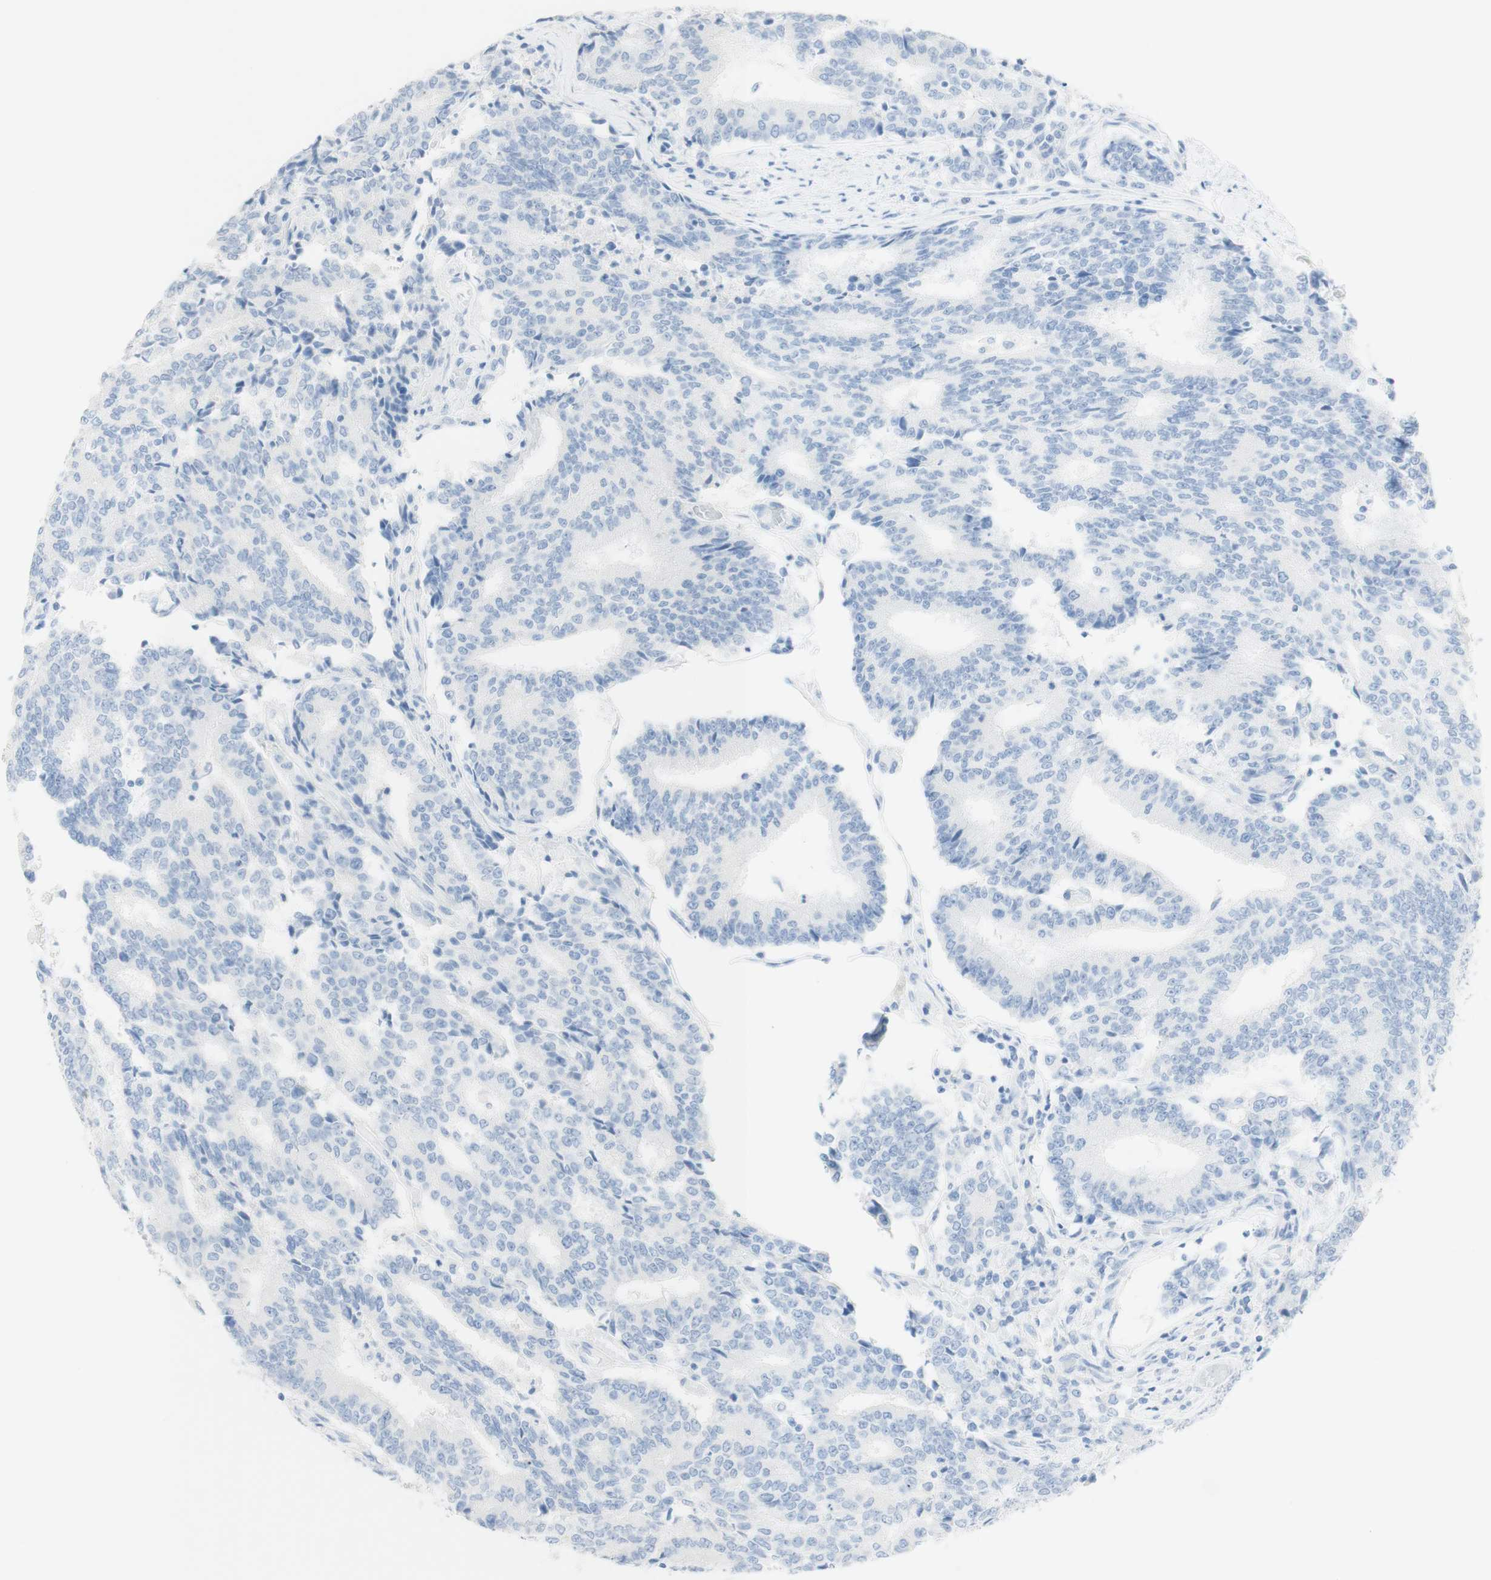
{"staining": {"intensity": "negative", "quantity": "none", "location": "none"}, "tissue": "prostate cancer", "cell_type": "Tumor cells", "image_type": "cancer", "snomed": [{"axis": "morphology", "description": "Normal tissue, NOS"}, {"axis": "morphology", "description": "Adenocarcinoma, High grade"}, {"axis": "topography", "description": "Prostate"}, {"axis": "topography", "description": "Seminal veicle"}], "caption": "The photomicrograph demonstrates no significant expression in tumor cells of prostate cancer. Nuclei are stained in blue.", "gene": "TPO", "patient": {"sex": "male", "age": 55}}